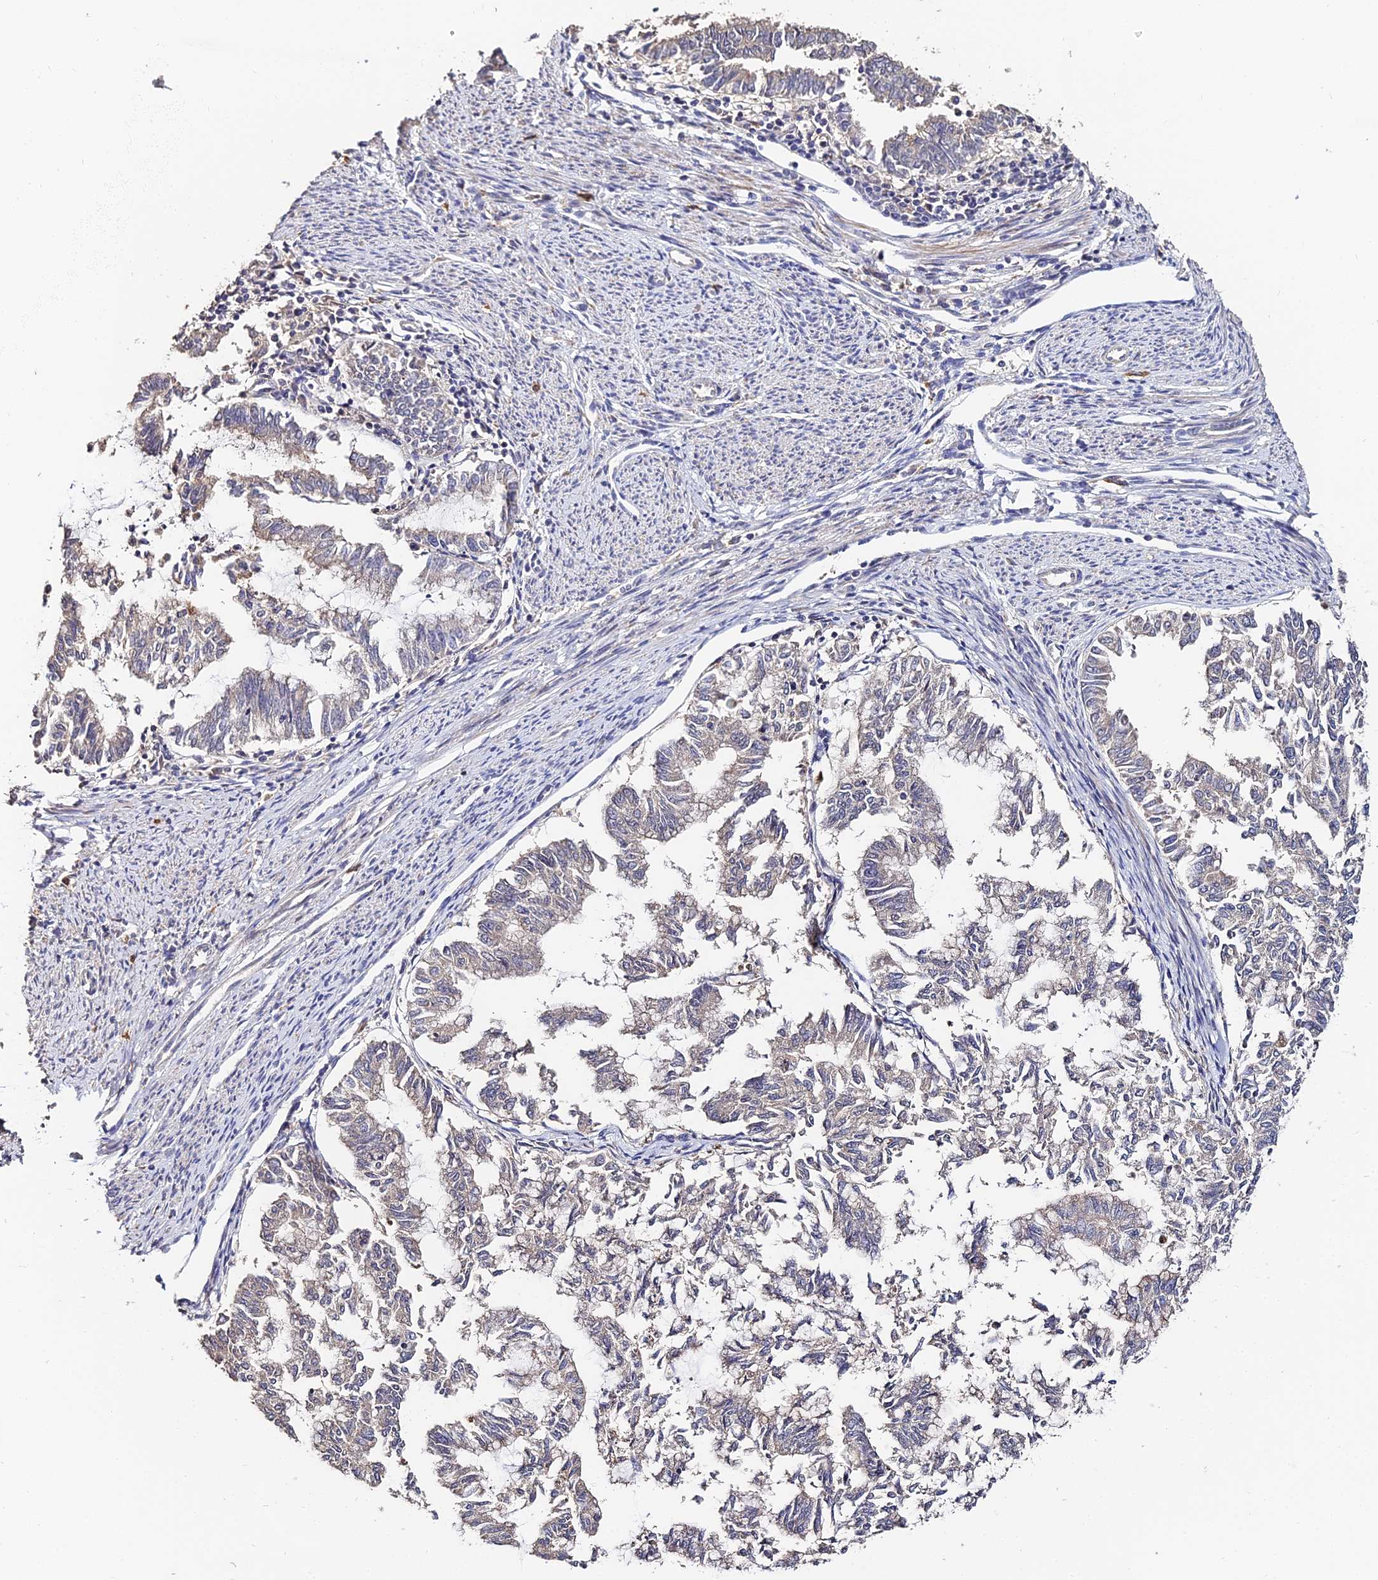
{"staining": {"intensity": "weak", "quantity": "<25%", "location": "cytoplasmic/membranous,nuclear"}, "tissue": "endometrial cancer", "cell_type": "Tumor cells", "image_type": "cancer", "snomed": [{"axis": "morphology", "description": "Adenocarcinoma, NOS"}, {"axis": "topography", "description": "Endometrium"}], "caption": "Immunohistochemical staining of human adenocarcinoma (endometrial) exhibits no significant staining in tumor cells.", "gene": "LSM5", "patient": {"sex": "female", "age": 79}}